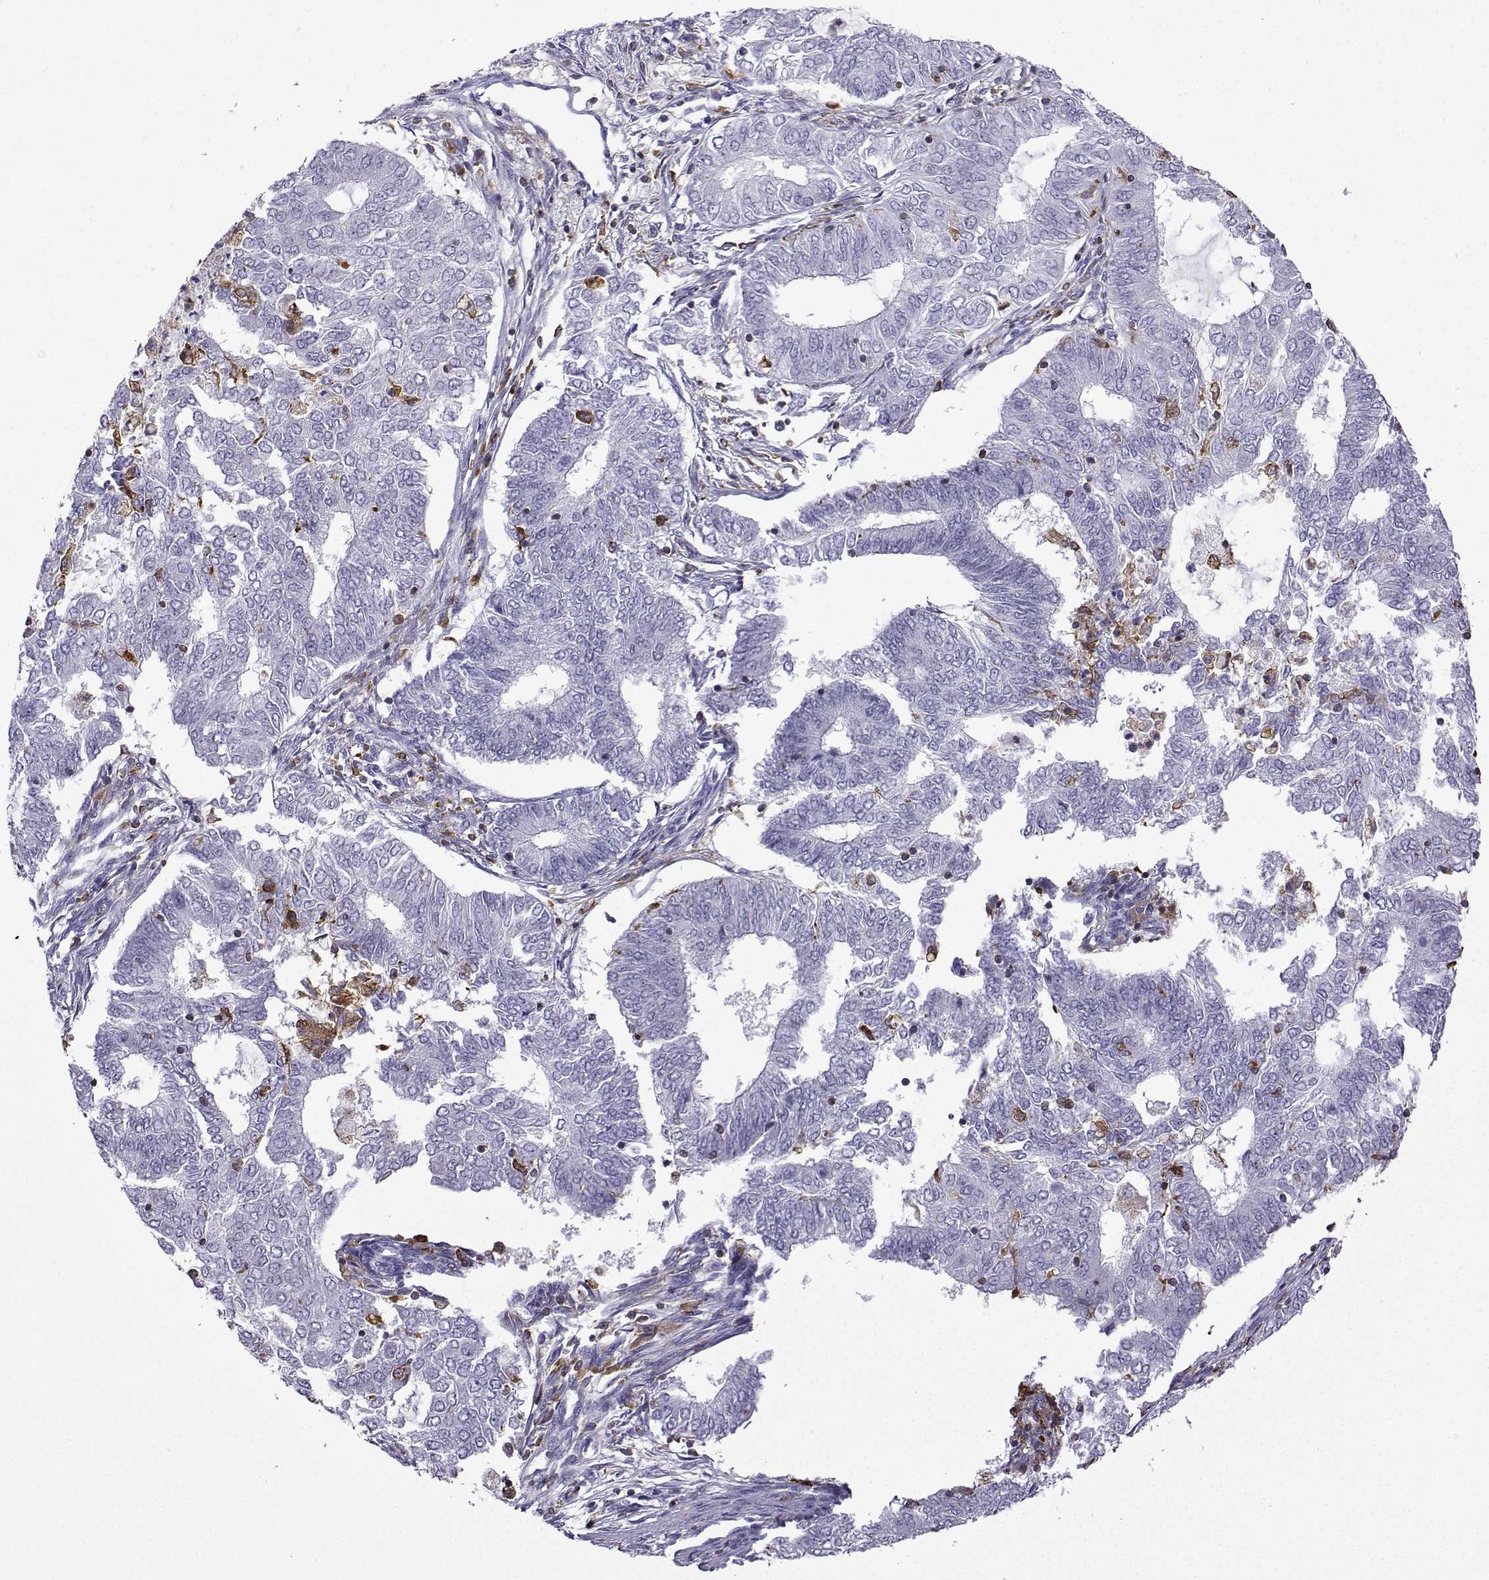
{"staining": {"intensity": "negative", "quantity": "none", "location": "none"}, "tissue": "endometrial cancer", "cell_type": "Tumor cells", "image_type": "cancer", "snomed": [{"axis": "morphology", "description": "Adenocarcinoma, NOS"}, {"axis": "topography", "description": "Endometrium"}], "caption": "DAB immunohistochemical staining of human endometrial cancer reveals no significant expression in tumor cells.", "gene": "DOCK10", "patient": {"sex": "female", "age": 62}}